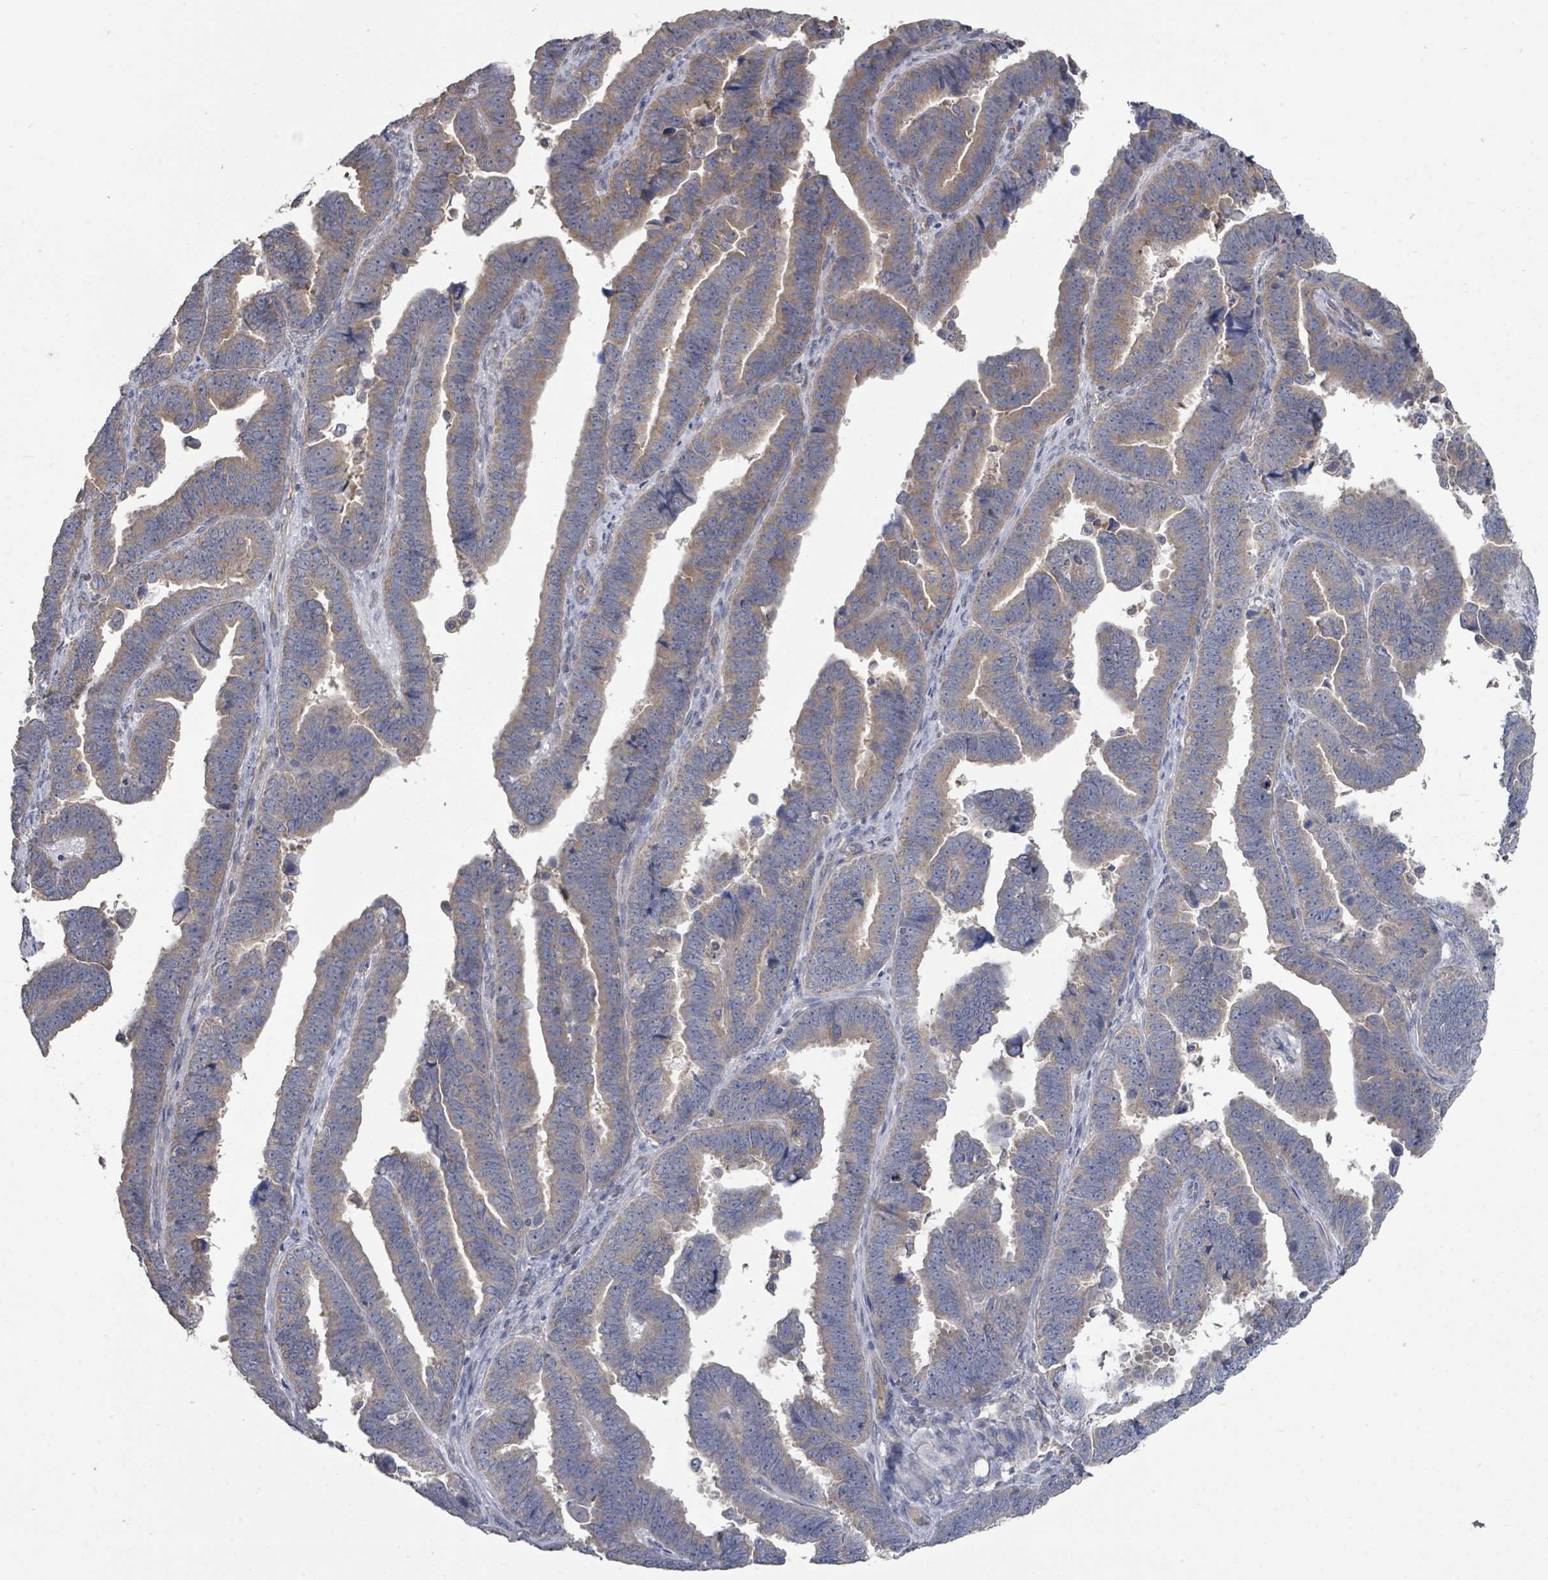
{"staining": {"intensity": "weak", "quantity": ">75%", "location": "cytoplasmic/membranous"}, "tissue": "endometrial cancer", "cell_type": "Tumor cells", "image_type": "cancer", "snomed": [{"axis": "morphology", "description": "Adenocarcinoma, NOS"}, {"axis": "topography", "description": "Endometrium"}], "caption": "IHC photomicrograph of endometrial adenocarcinoma stained for a protein (brown), which exhibits low levels of weak cytoplasmic/membranous expression in about >75% of tumor cells.", "gene": "SLC9A7", "patient": {"sex": "female", "age": 75}}